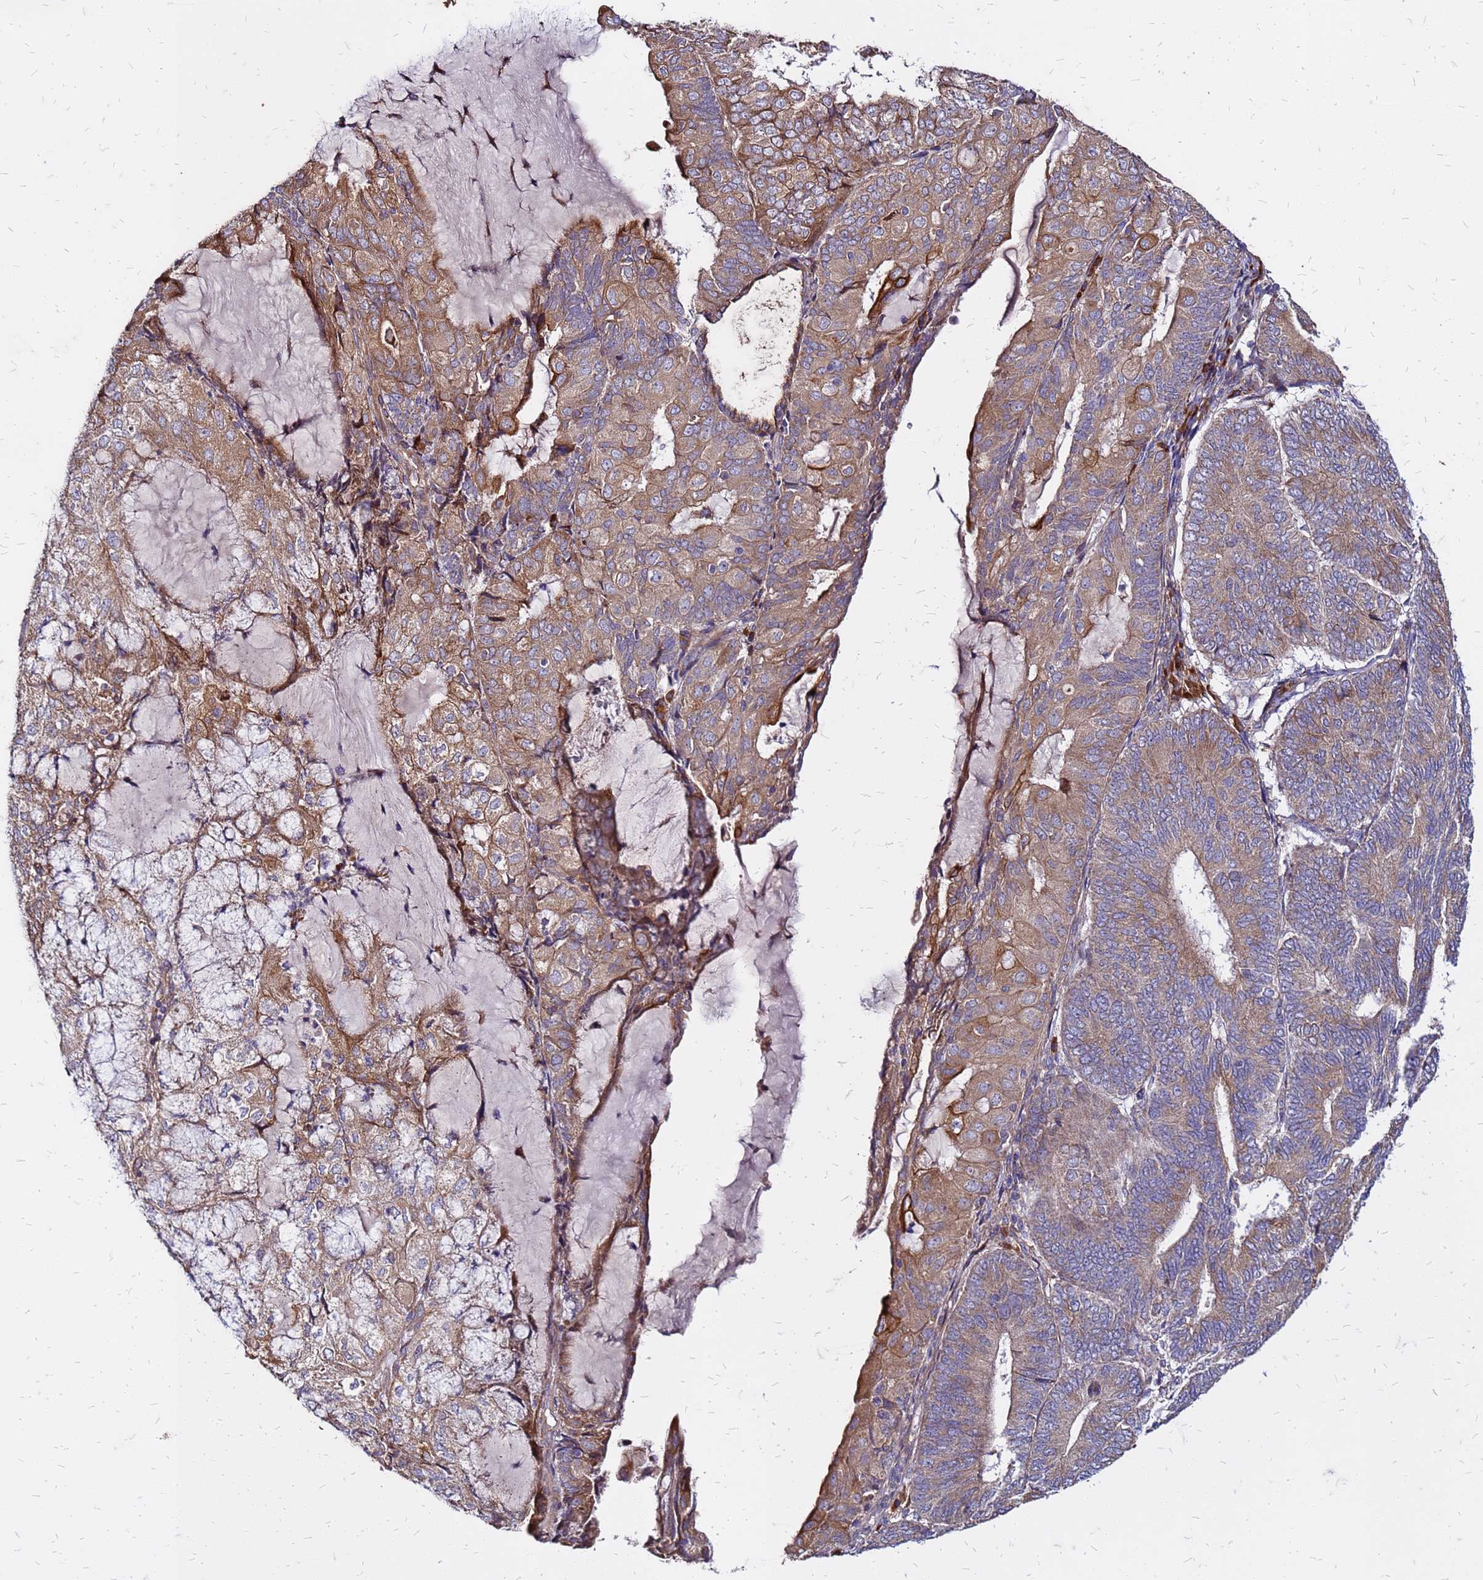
{"staining": {"intensity": "moderate", "quantity": ">75%", "location": "cytoplasmic/membranous"}, "tissue": "endometrial cancer", "cell_type": "Tumor cells", "image_type": "cancer", "snomed": [{"axis": "morphology", "description": "Adenocarcinoma, NOS"}, {"axis": "topography", "description": "Endometrium"}], "caption": "Approximately >75% of tumor cells in human endometrial adenocarcinoma display moderate cytoplasmic/membranous protein positivity as visualized by brown immunohistochemical staining.", "gene": "VMO1", "patient": {"sex": "female", "age": 81}}